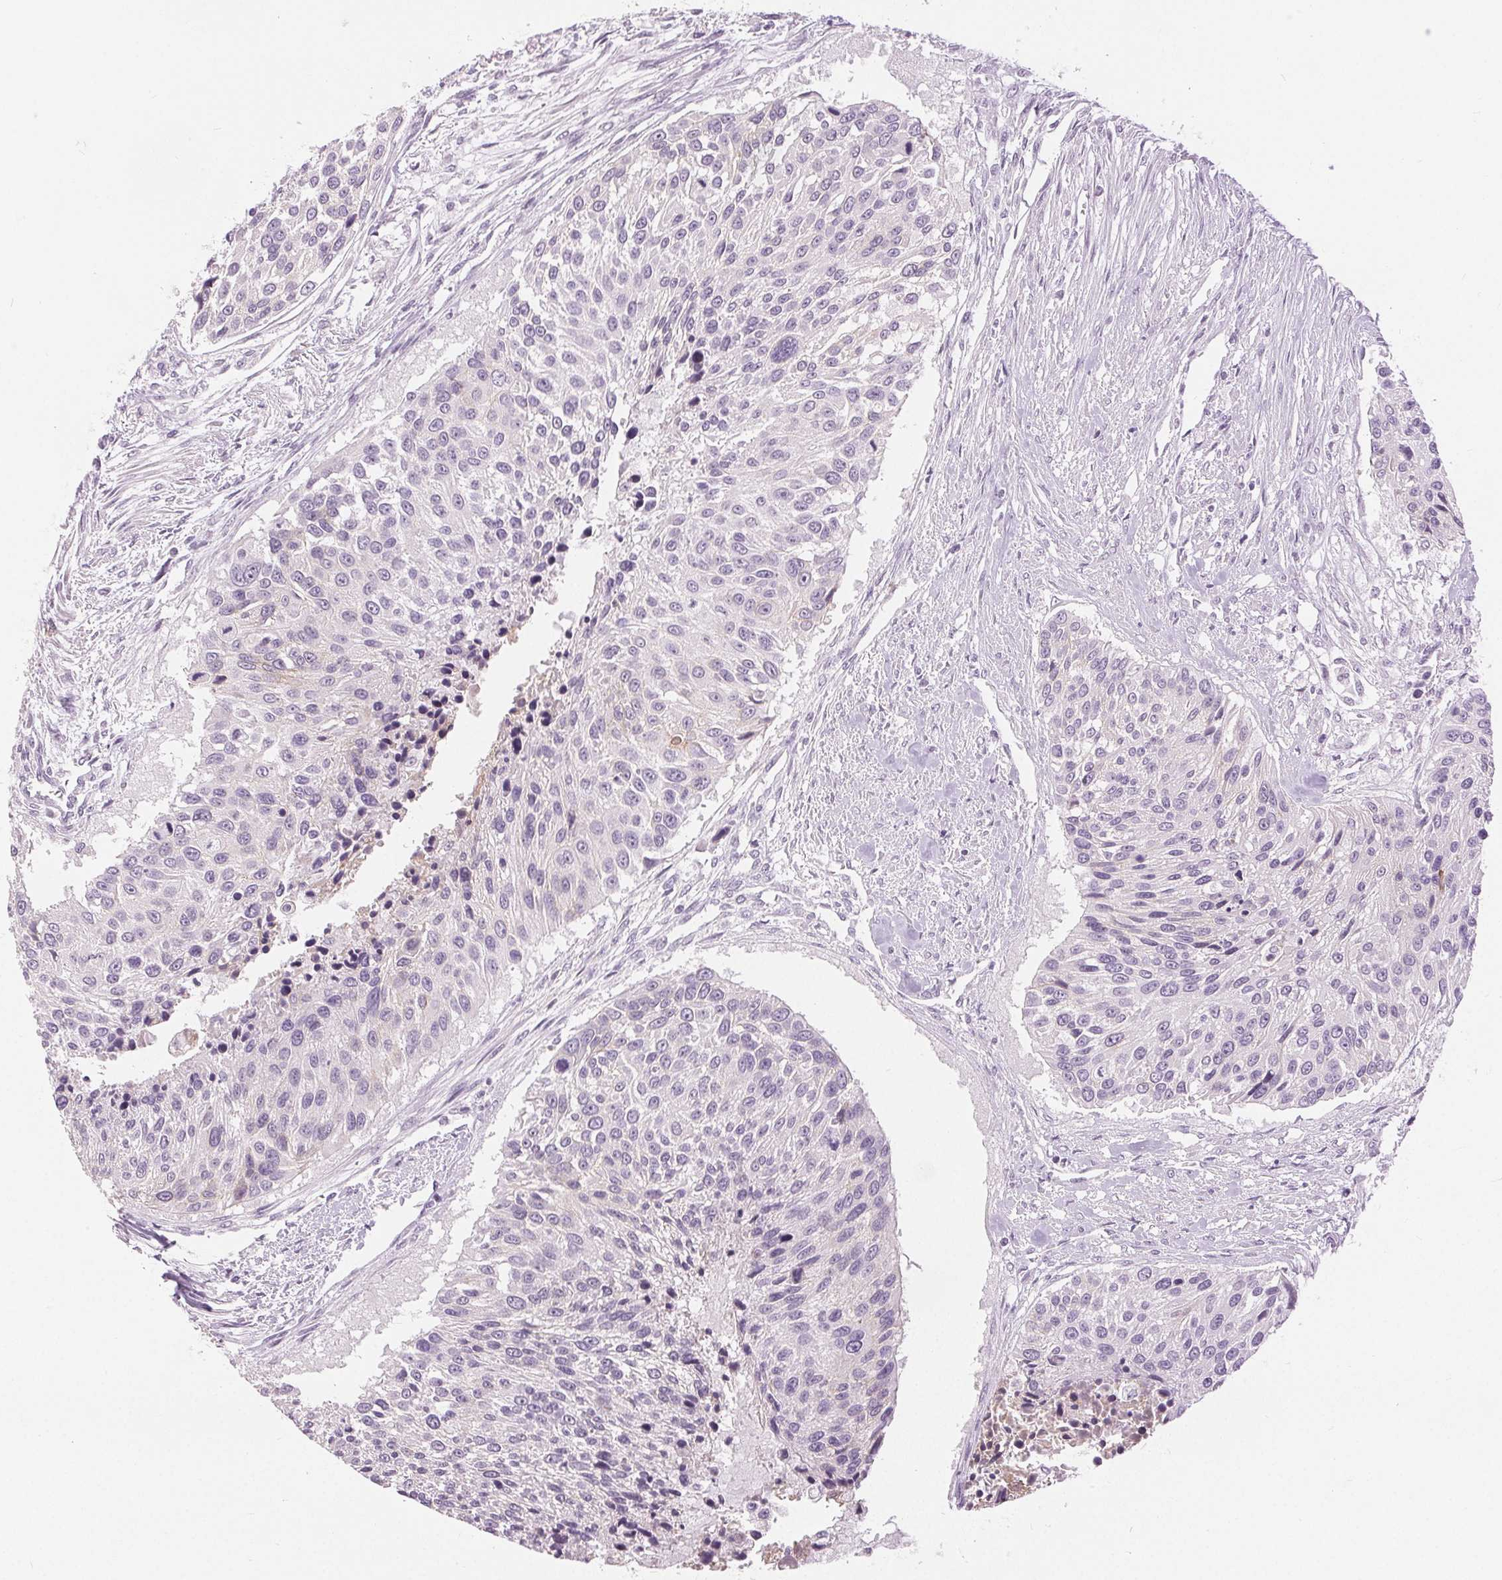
{"staining": {"intensity": "negative", "quantity": "none", "location": "none"}, "tissue": "urothelial cancer", "cell_type": "Tumor cells", "image_type": "cancer", "snomed": [{"axis": "morphology", "description": "Urothelial carcinoma, NOS"}, {"axis": "topography", "description": "Urinary bladder"}], "caption": "The image displays no staining of tumor cells in transitional cell carcinoma.", "gene": "DSG3", "patient": {"sex": "male", "age": 55}}